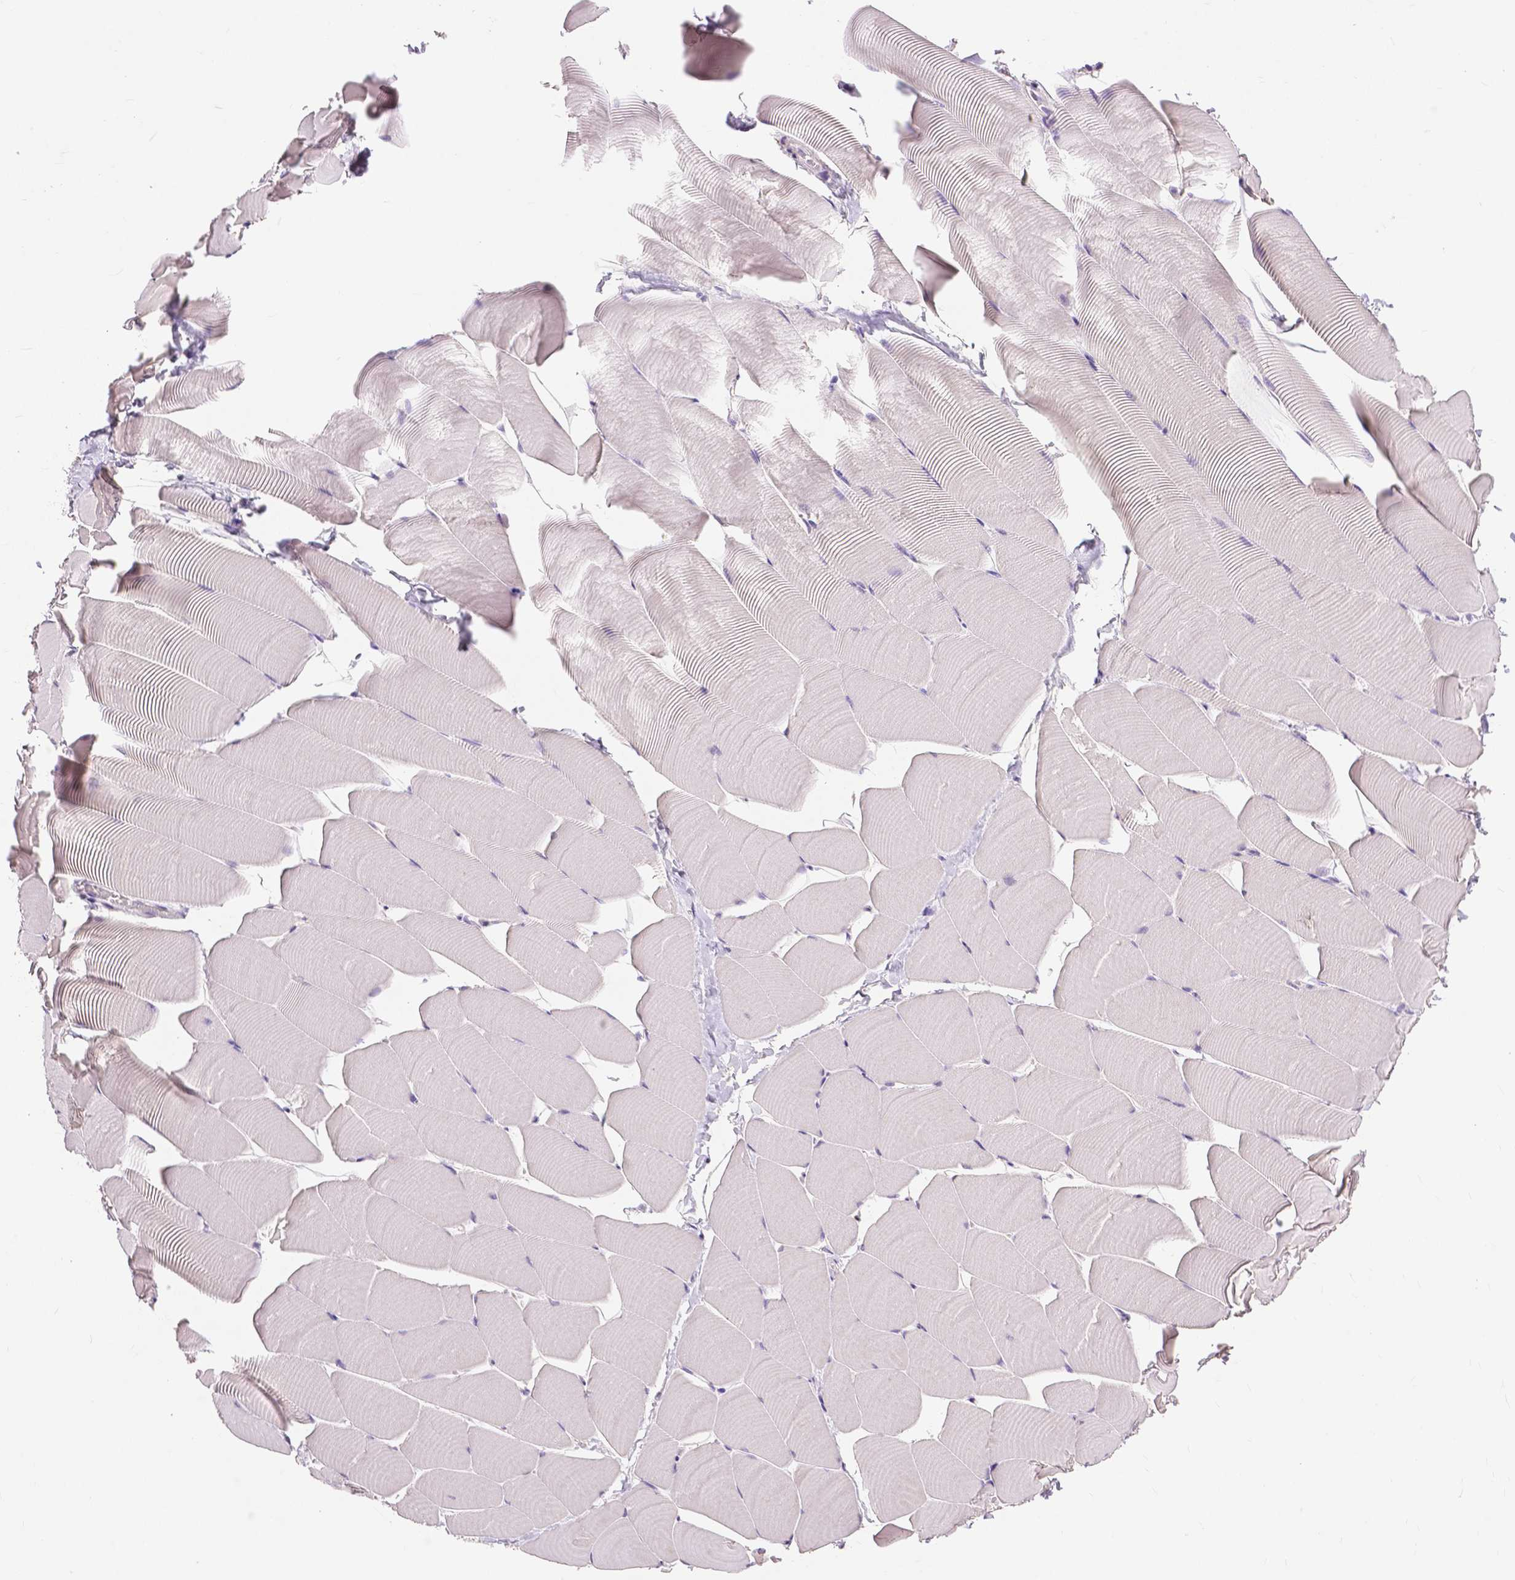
{"staining": {"intensity": "negative", "quantity": "none", "location": "none"}, "tissue": "skeletal muscle", "cell_type": "Myocytes", "image_type": "normal", "snomed": [{"axis": "morphology", "description": "Normal tissue, NOS"}, {"axis": "topography", "description": "Skeletal muscle"}], "caption": "Histopathology image shows no protein expression in myocytes of benign skeletal muscle. (Stains: DAB (3,3'-diaminobenzidine) immunohistochemistry with hematoxylin counter stain, Microscopy: brightfield microscopy at high magnification).", "gene": "CXCR2", "patient": {"sex": "male", "age": 25}}